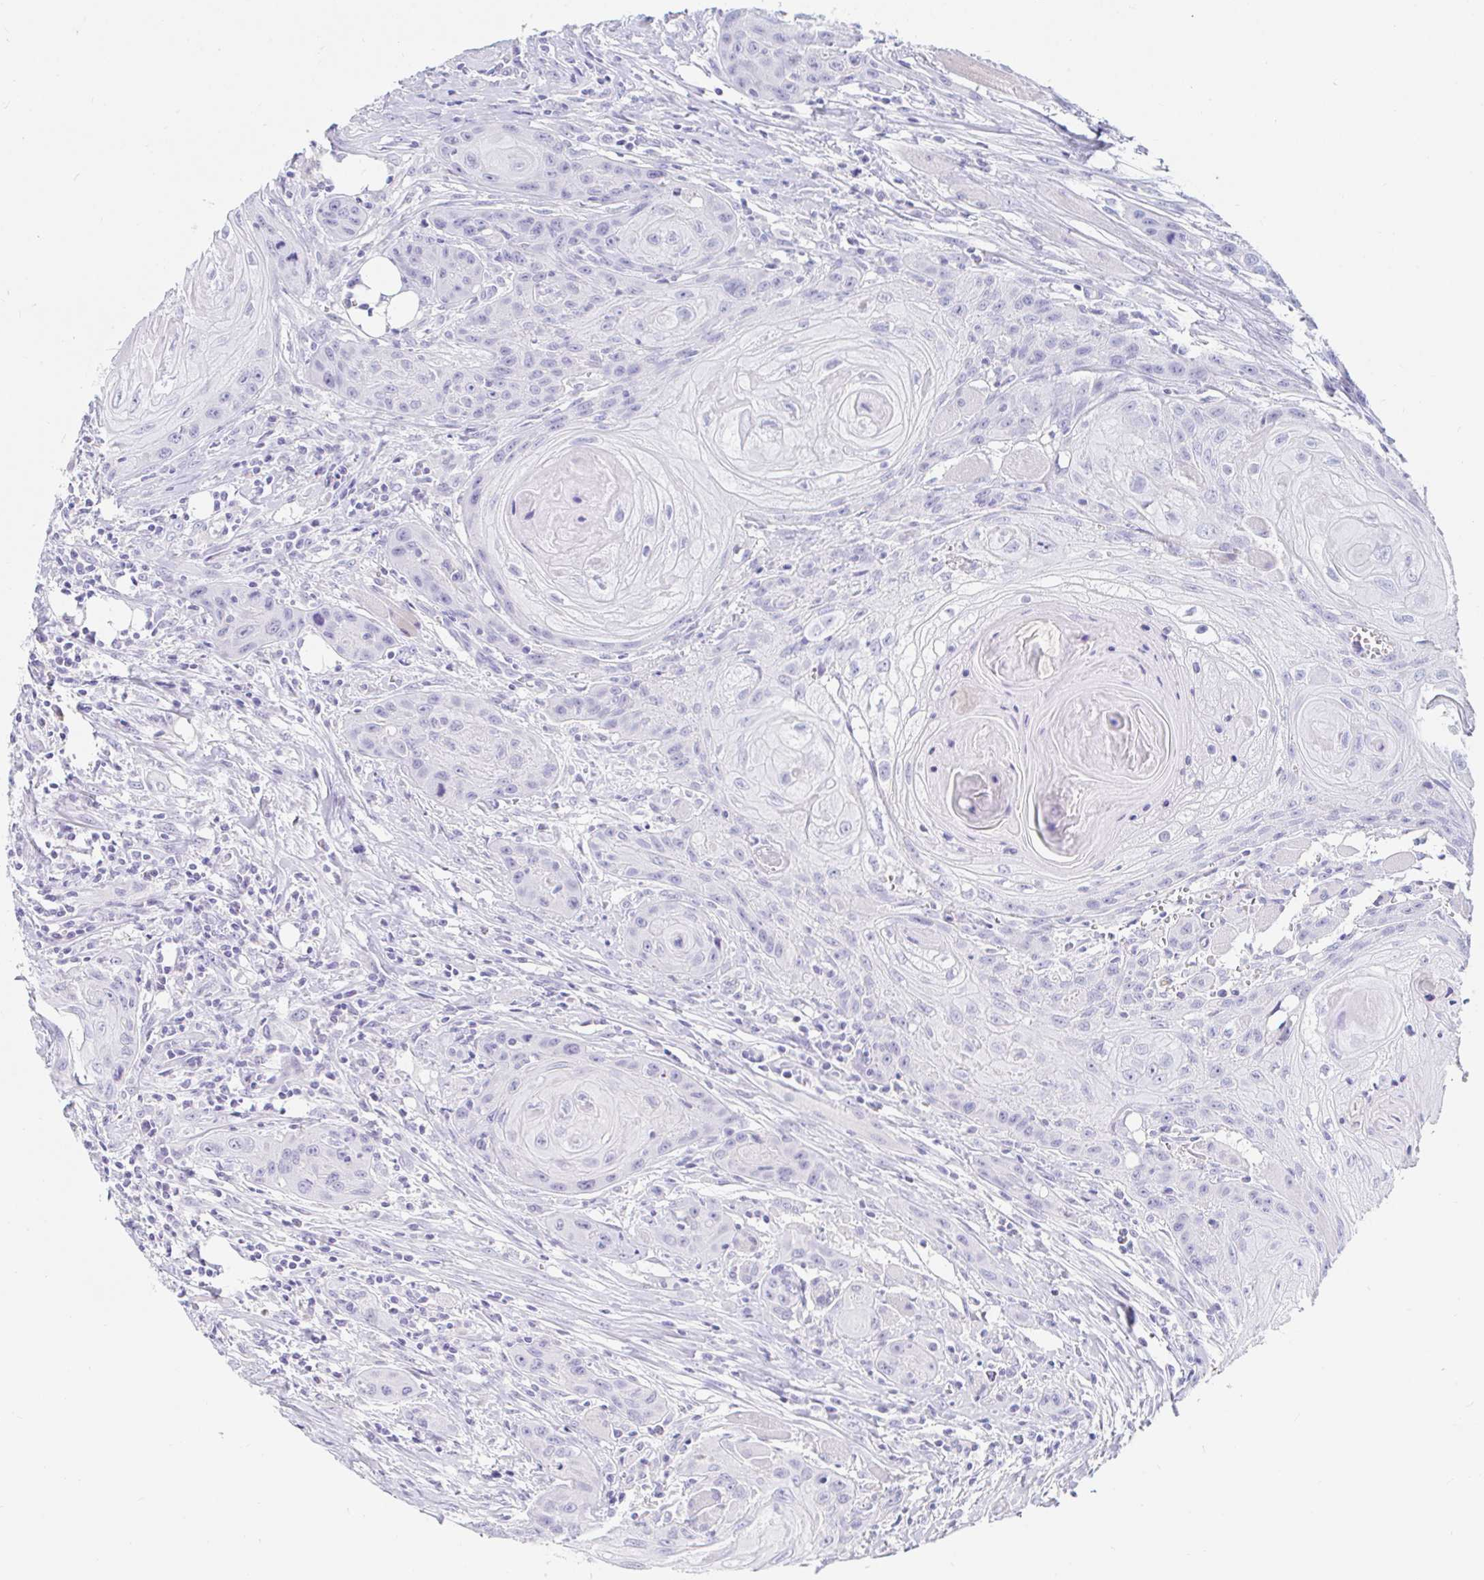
{"staining": {"intensity": "negative", "quantity": "none", "location": "none"}, "tissue": "head and neck cancer", "cell_type": "Tumor cells", "image_type": "cancer", "snomed": [{"axis": "morphology", "description": "Squamous cell carcinoma, NOS"}, {"axis": "topography", "description": "Oral tissue"}, {"axis": "topography", "description": "Head-Neck"}], "caption": "The IHC image has no significant staining in tumor cells of head and neck cancer tissue. The staining was performed using DAB (3,3'-diaminobenzidine) to visualize the protein expression in brown, while the nuclei were stained in blue with hematoxylin (Magnification: 20x).", "gene": "TEX44", "patient": {"sex": "male", "age": 58}}